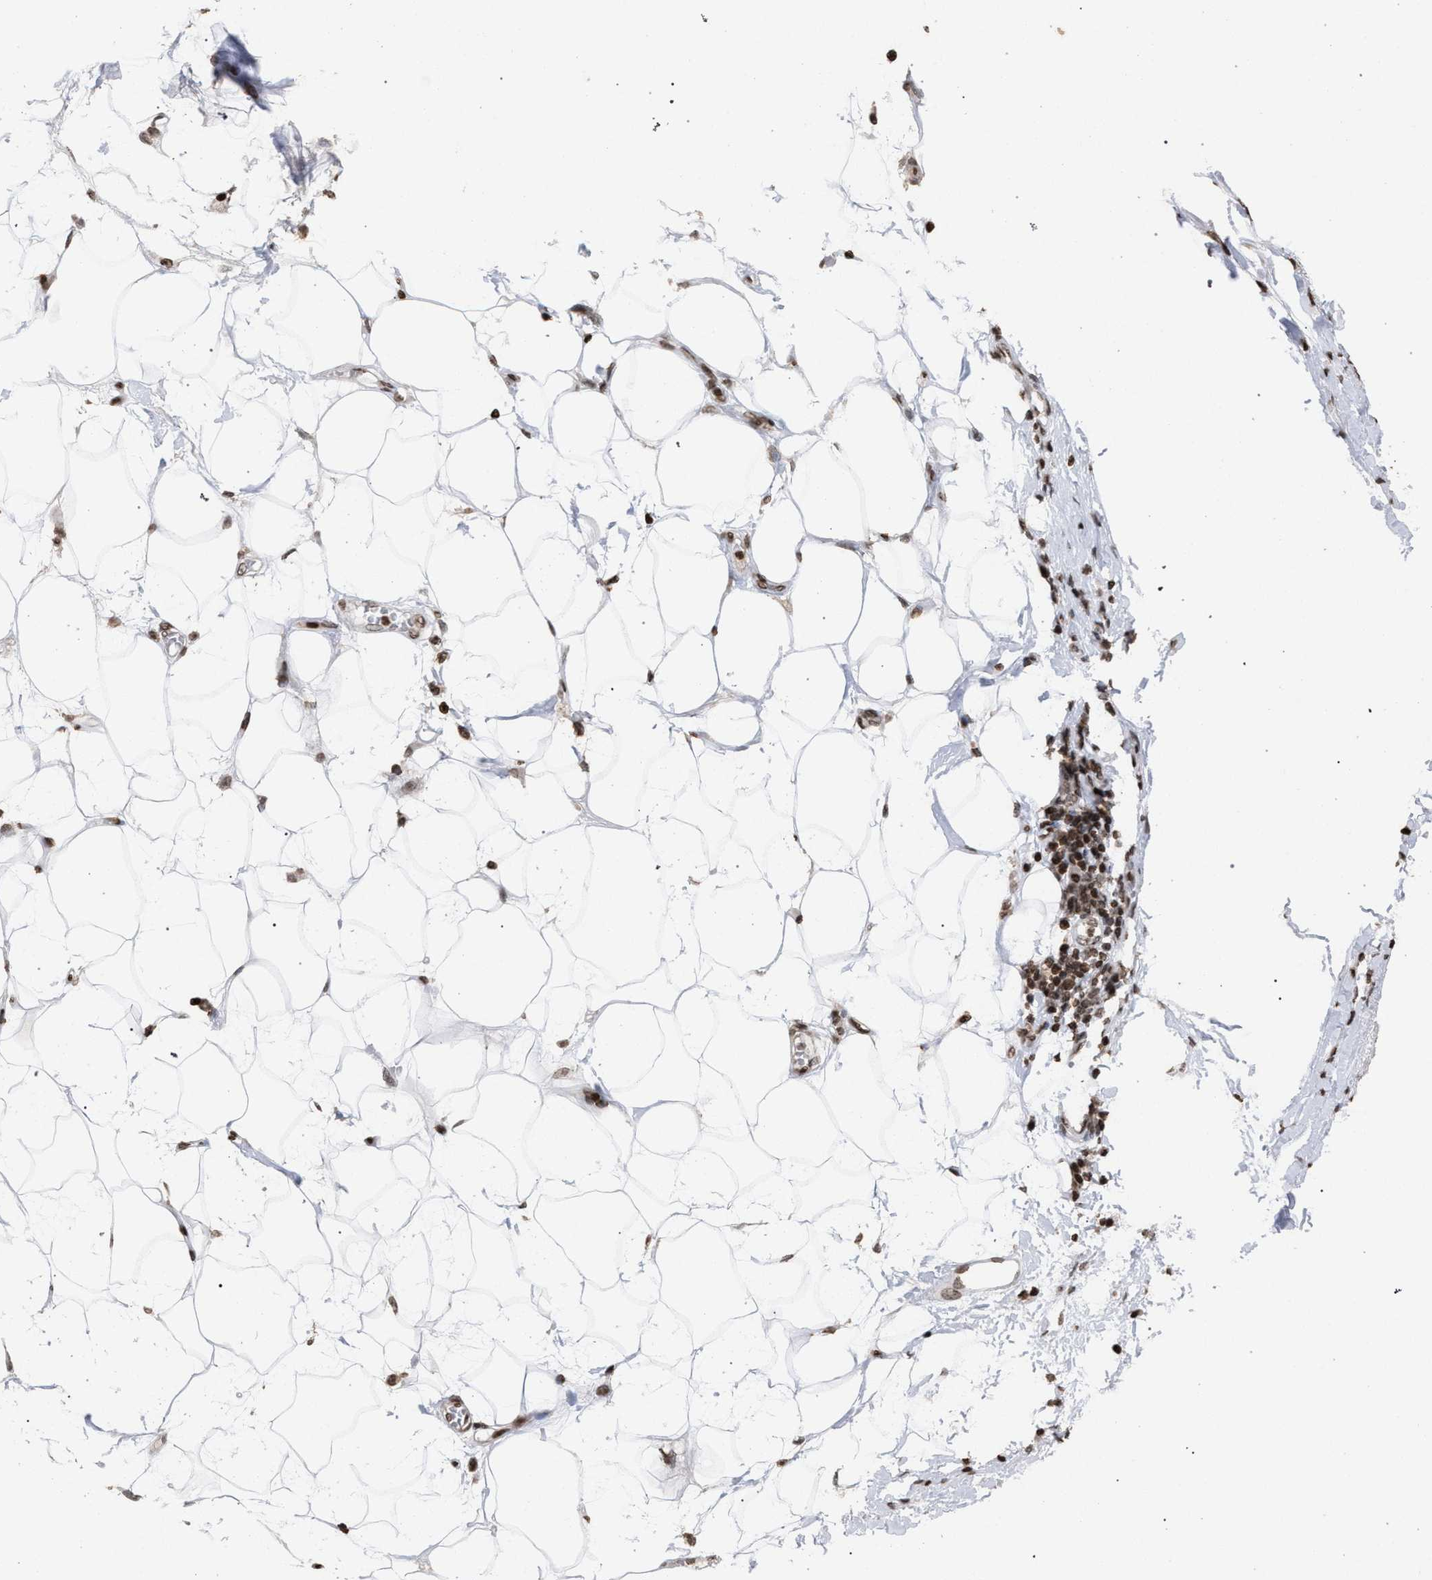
{"staining": {"intensity": "moderate", "quantity": ">75%", "location": "nuclear"}, "tissue": "adipose tissue", "cell_type": "Adipocytes", "image_type": "normal", "snomed": [{"axis": "morphology", "description": "Normal tissue, NOS"}, {"axis": "morphology", "description": "Adenocarcinoma, NOS"}, {"axis": "topography", "description": "Duodenum"}, {"axis": "topography", "description": "Peripheral nerve tissue"}], "caption": "Immunohistochemical staining of normal adipose tissue reveals moderate nuclear protein expression in about >75% of adipocytes. The staining was performed using DAB, with brown indicating positive protein expression. Nuclei are stained blue with hematoxylin.", "gene": "FOXD3", "patient": {"sex": "female", "age": 60}}